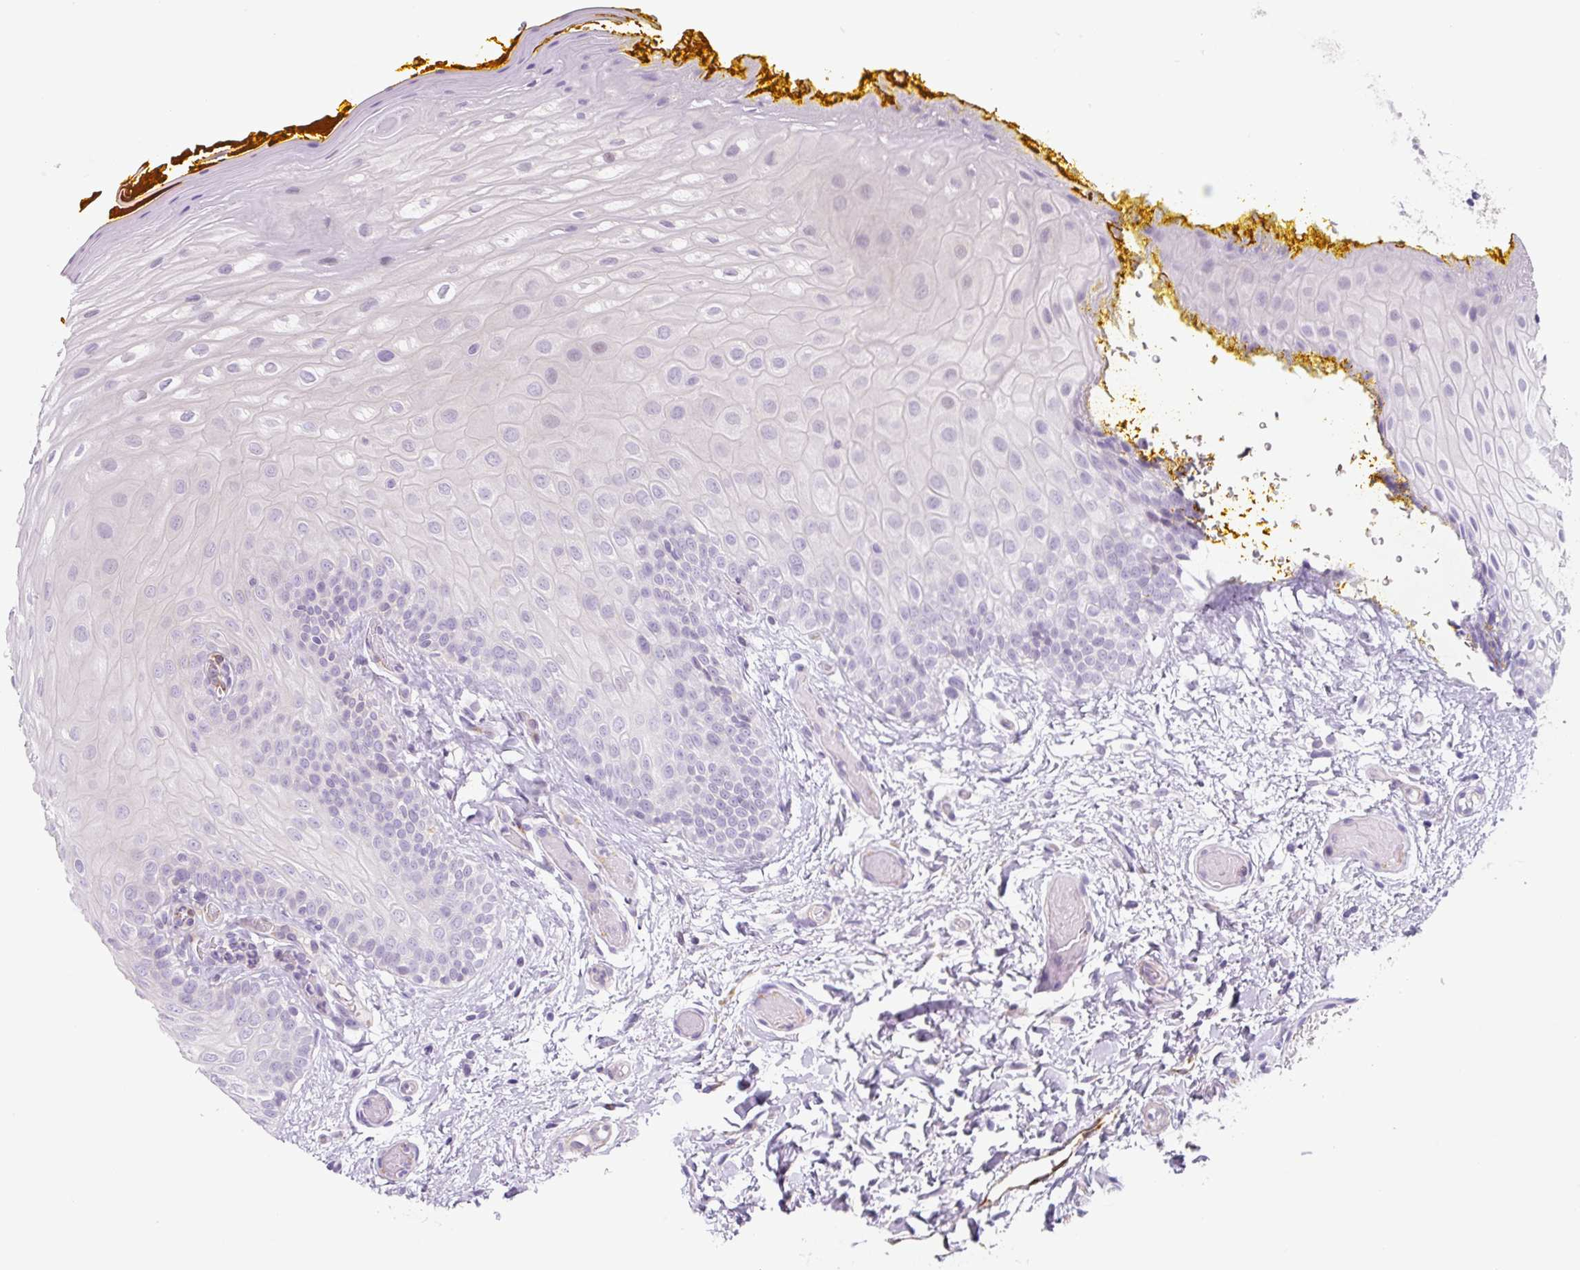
{"staining": {"intensity": "negative", "quantity": "none", "location": "none"}, "tissue": "oral mucosa", "cell_type": "Squamous epithelial cells", "image_type": "normal", "snomed": [{"axis": "morphology", "description": "Normal tissue, NOS"}, {"axis": "topography", "description": "Oral tissue"}, {"axis": "topography", "description": "Tounge, NOS"}], "caption": "IHC histopathology image of benign oral mucosa stained for a protein (brown), which exhibits no staining in squamous epithelial cells.", "gene": "CCL25", "patient": {"sex": "female", "age": 60}}